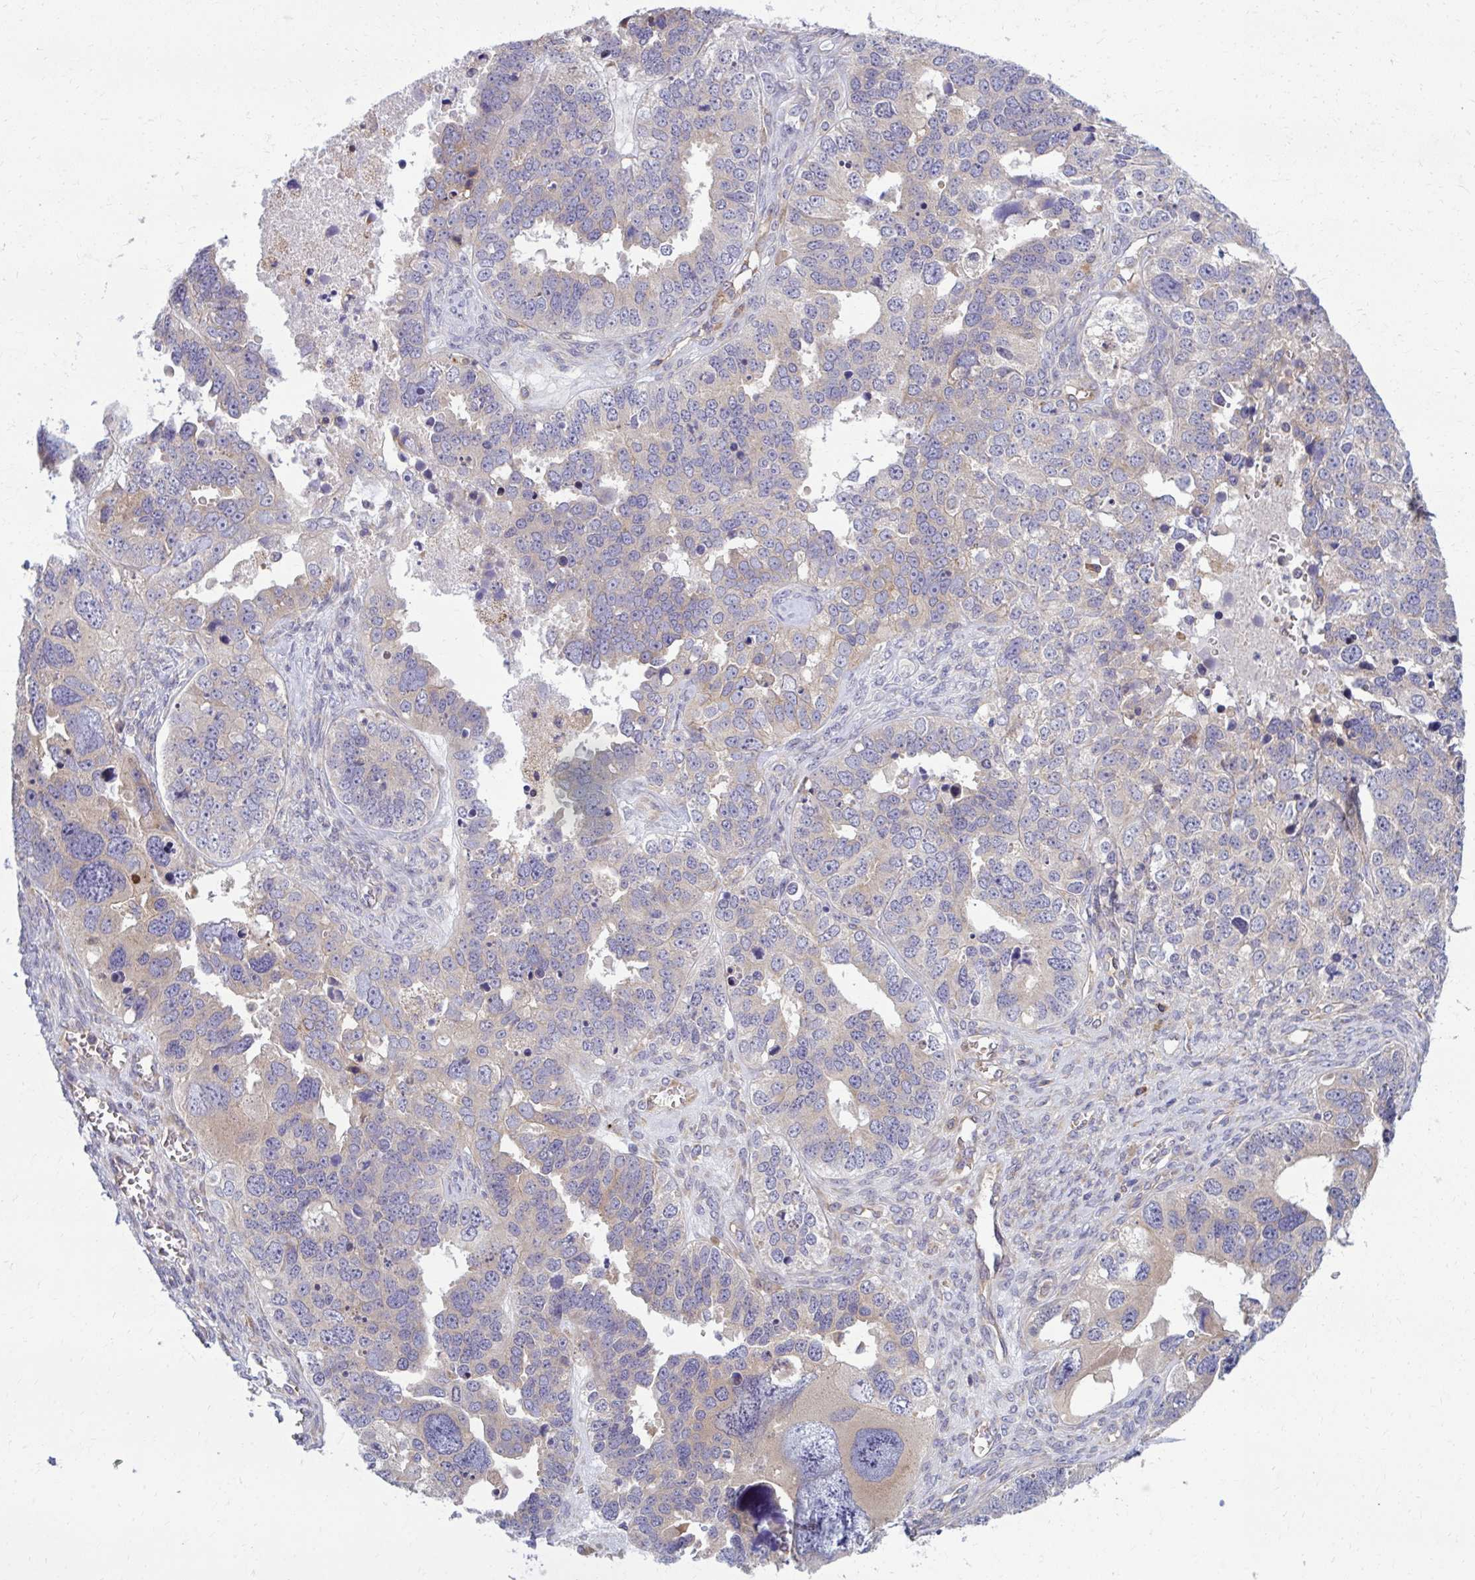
{"staining": {"intensity": "weak", "quantity": "<25%", "location": "cytoplasmic/membranous"}, "tissue": "ovarian cancer", "cell_type": "Tumor cells", "image_type": "cancer", "snomed": [{"axis": "morphology", "description": "Cystadenocarcinoma, serous, NOS"}, {"axis": "topography", "description": "Ovary"}], "caption": "IHC of human ovarian serous cystadenocarcinoma exhibits no positivity in tumor cells.", "gene": "CEMP1", "patient": {"sex": "female", "age": 76}}